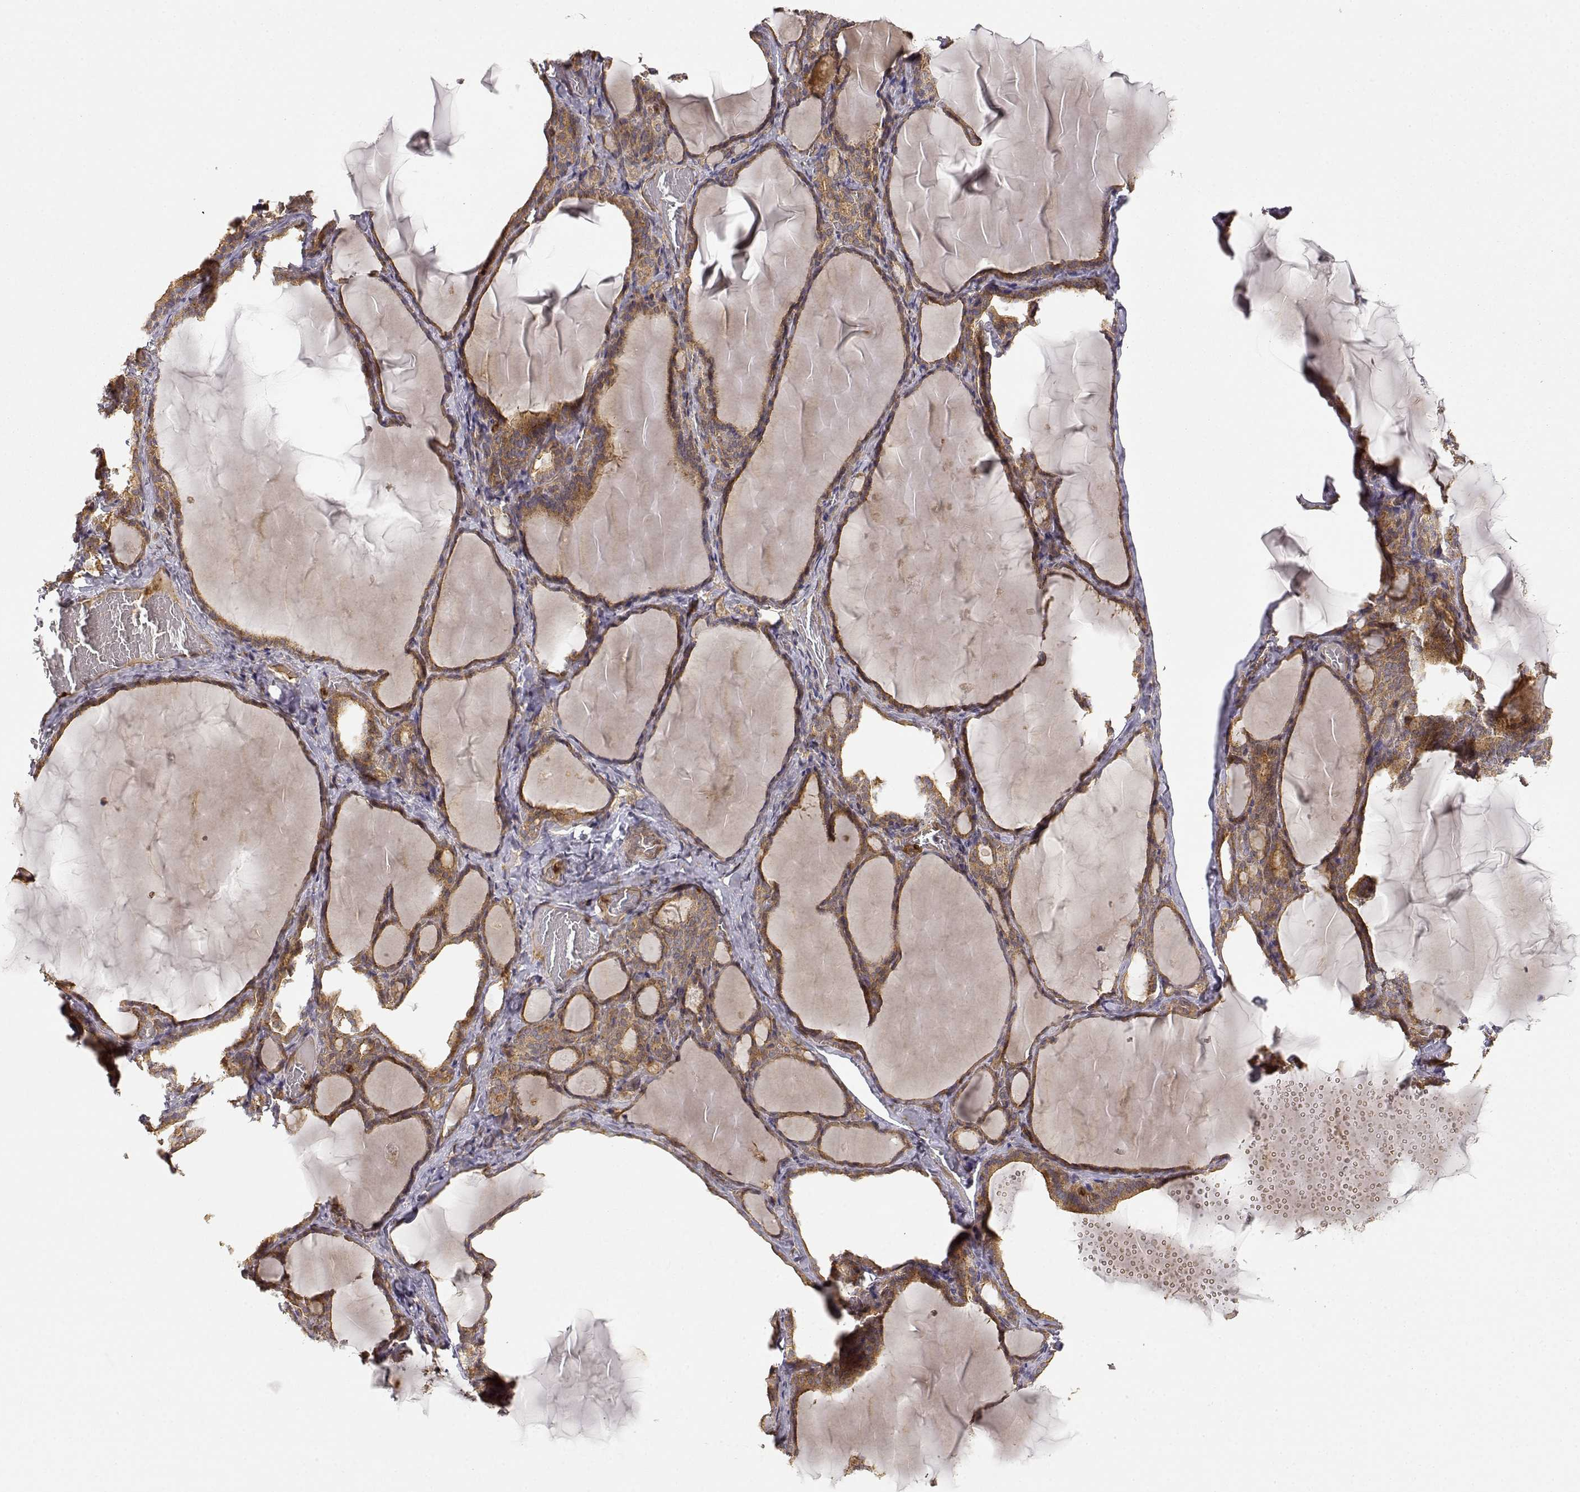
{"staining": {"intensity": "moderate", "quantity": ">75%", "location": "cytoplasmic/membranous"}, "tissue": "thyroid gland", "cell_type": "Glandular cells", "image_type": "normal", "snomed": [{"axis": "morphology", "description": "Normal tissue, NOS"}, {"axis": "morphology", "description": "Hyperplasia, NOS"}, {"axis": "topography", "description": "Thyroid gland"}], "caption": "Thyroid gland stained with DAB (3,3'-diaminobenzidine) IHC reveals medium levels of moderate cytoplasmic/membranous positivity in about >75% of glandular cells.", "gene": "CDK5RAP2", "patient": {"sex": "female", "age": 27}}